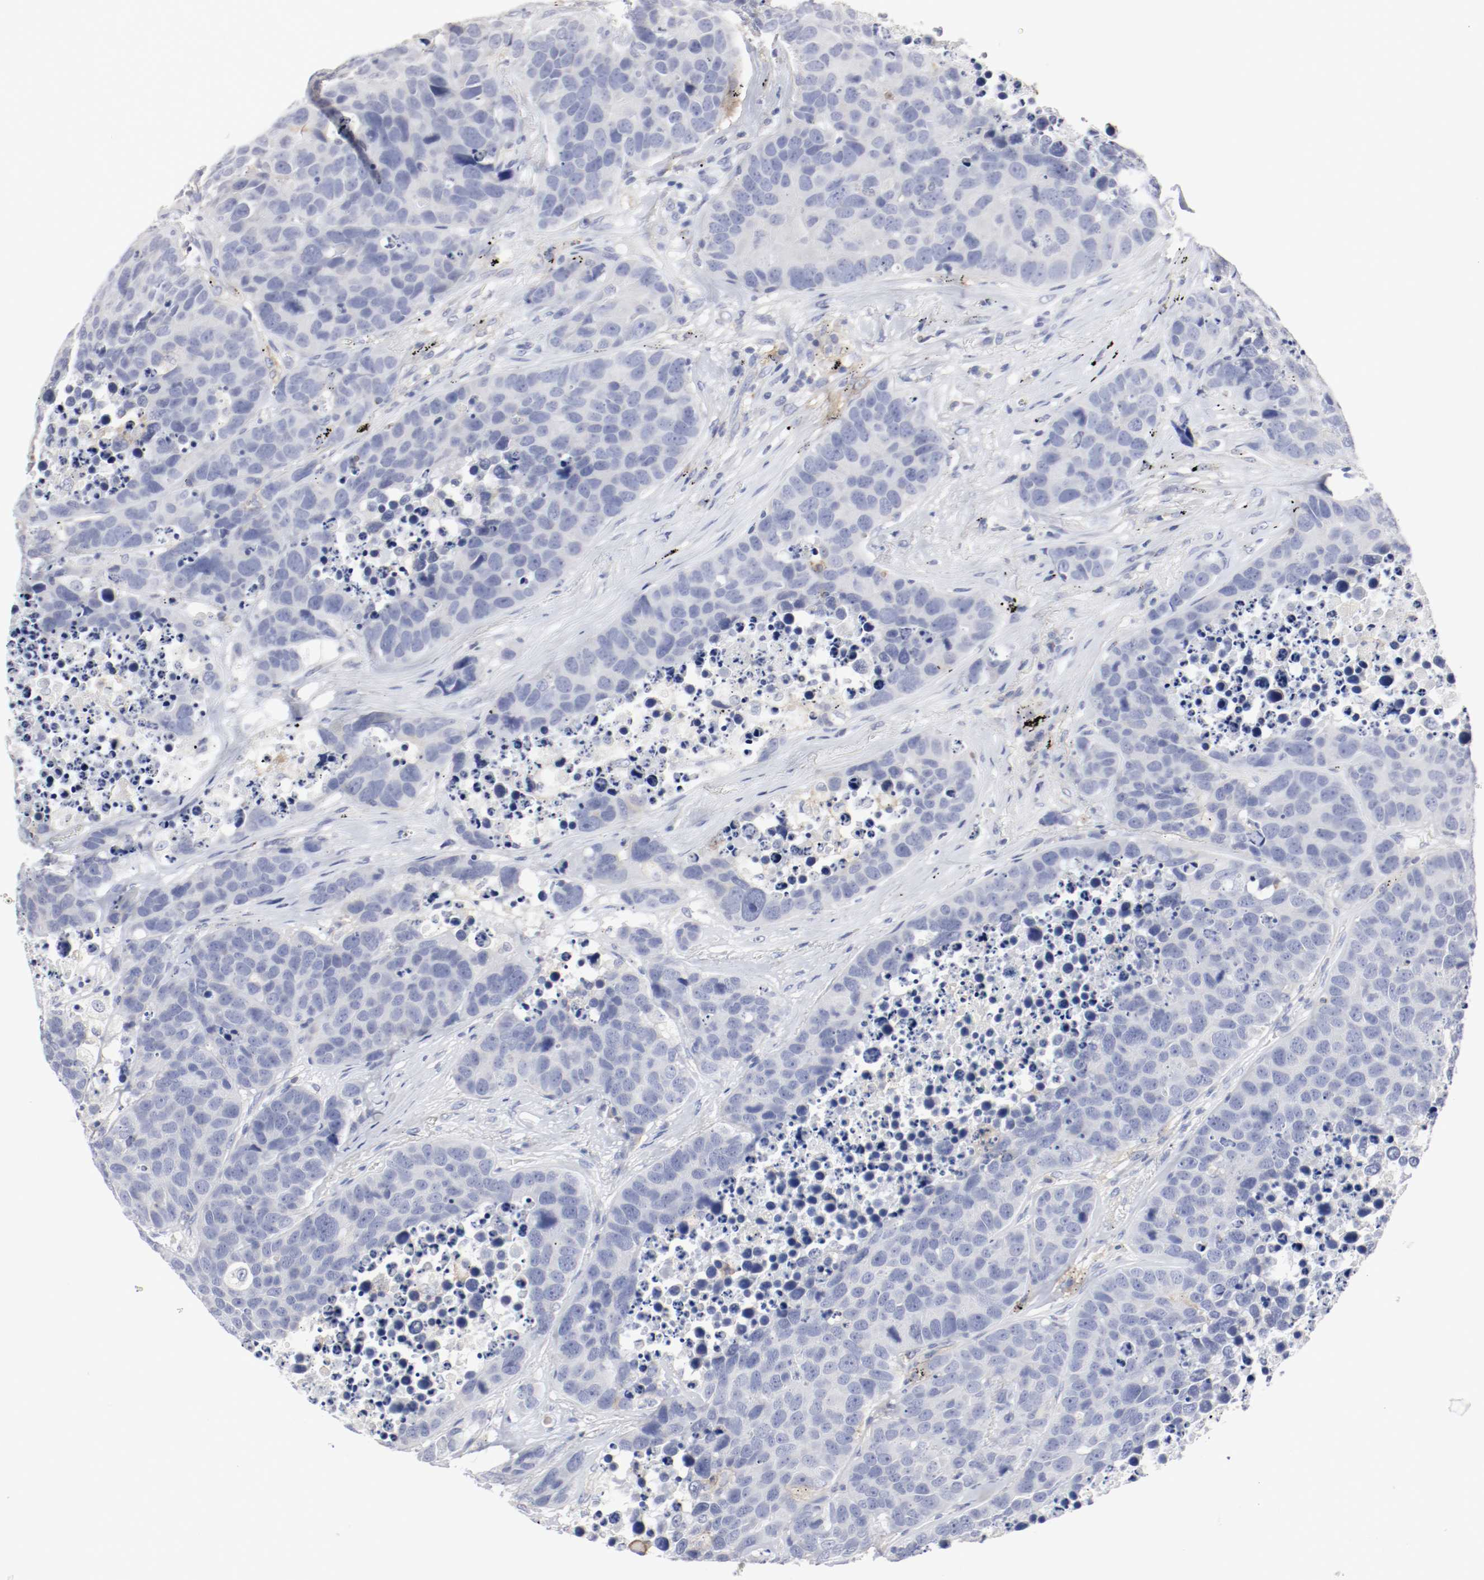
{"staining": {"intensity": "negative", "quantity": "none", "location": "none"}, "tissue": "carcinoid", "cell_type": "Tumor cells", "image_type": "cancer", "snomed": [{"axis": "morphology", "description": "Carcinoid, malignant, NOS"}, {"axis": "topography", "description": "Lung"}], "caption": "This is an IHC photomicrograph of carcinoid. There is no positivity in tumor cells.", "gene": "ITGAX", "patient": {"sex": "male", "age": 60}}